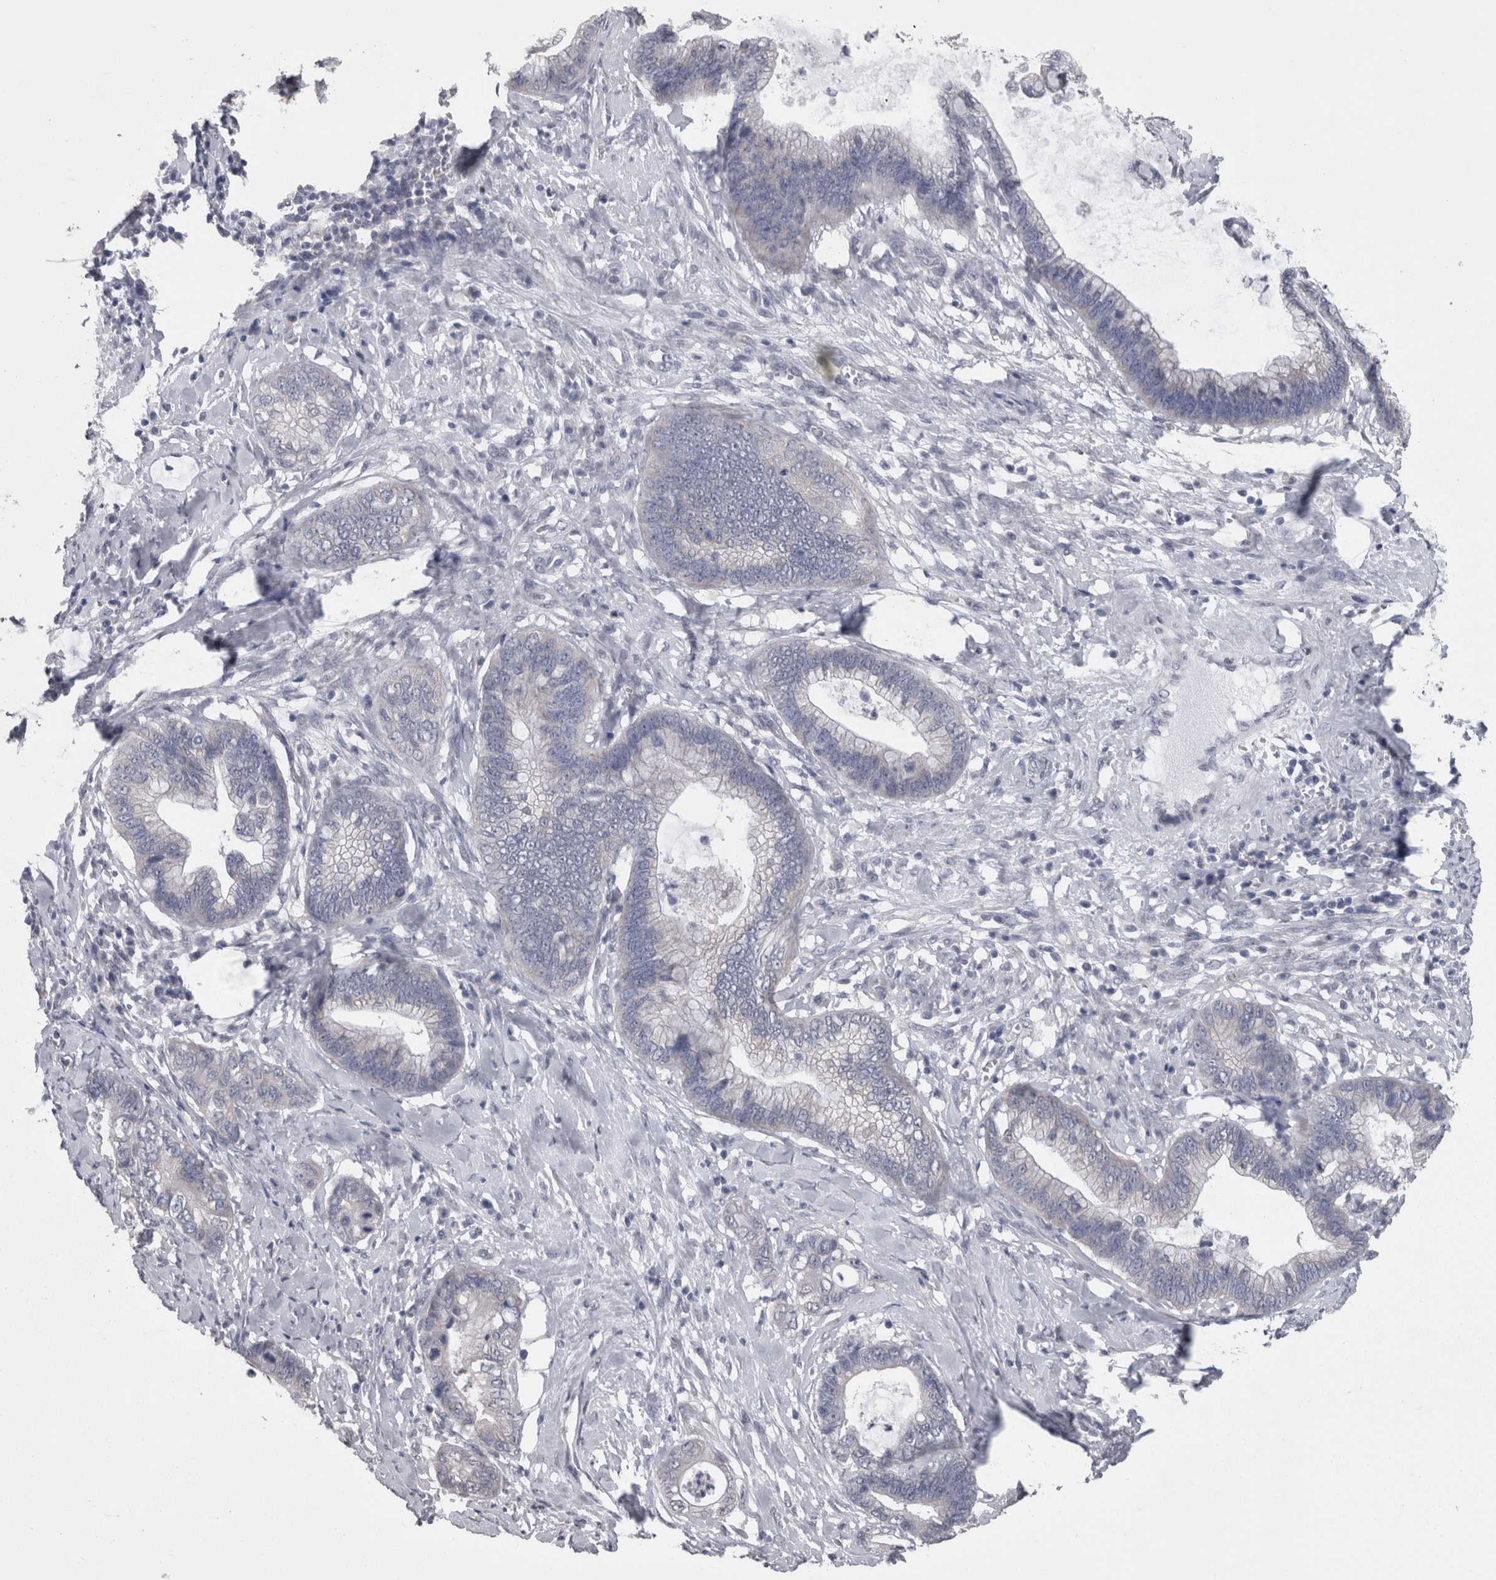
{"staining": {"intensity": "negative", "quantity": "none", "location": "none"}, "tissue": "cervical cancer", "cell_type": "Tumor cells", "image_type": "cancer", "snomed": [{"axis": "morphology", "description": "Adenocarcinoma, NOS"}, {"axis": "topography", "description": "Cervix"}], "caption": "This is a image of immunohistochemistry staining of adenocarcinoma (cervical), which shows no expression in tumor cells.", "gene": "DDX6", "patient": {"sex": "female", "age": 44}}